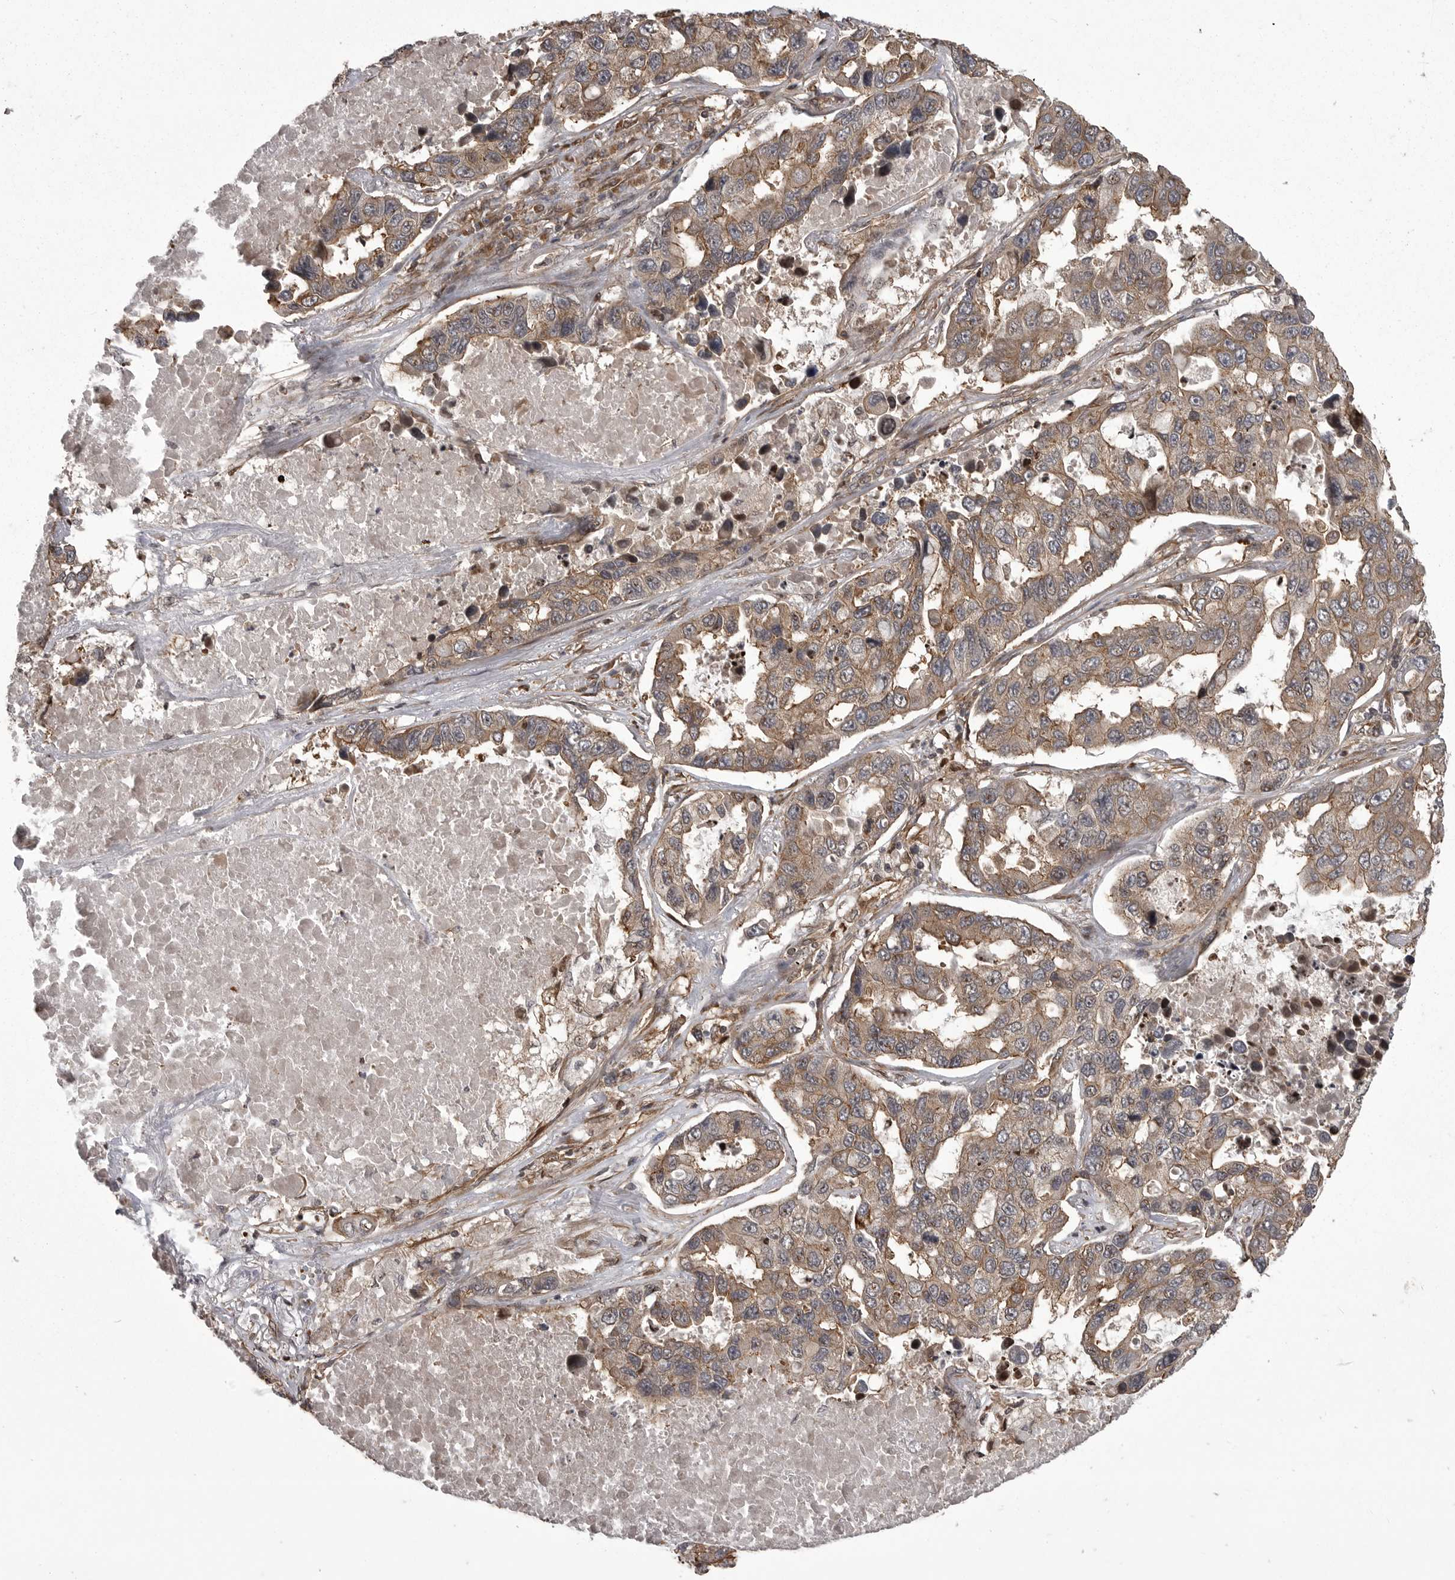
{"staining": {"intensity": "moderate", "quantity": ">75%", "location": "cytoplasmic/membranous"}, "tissue": "lung cancer", "cell_type": "Tumor cells", "image_type": "cancer", "snomed": [{"axis": "morphology", "description": "Adenocarcinoma, NOS"}, {"axis": "topography", "description": "Lung"}], "caption": "This is a micrograph of IHC staining of lung cancer, which shows moderate expression in the cytoplasmic/membranous of tumor cells.", "gene": "DNAJC8", "patient": {"sex": "male", "age": 64}}